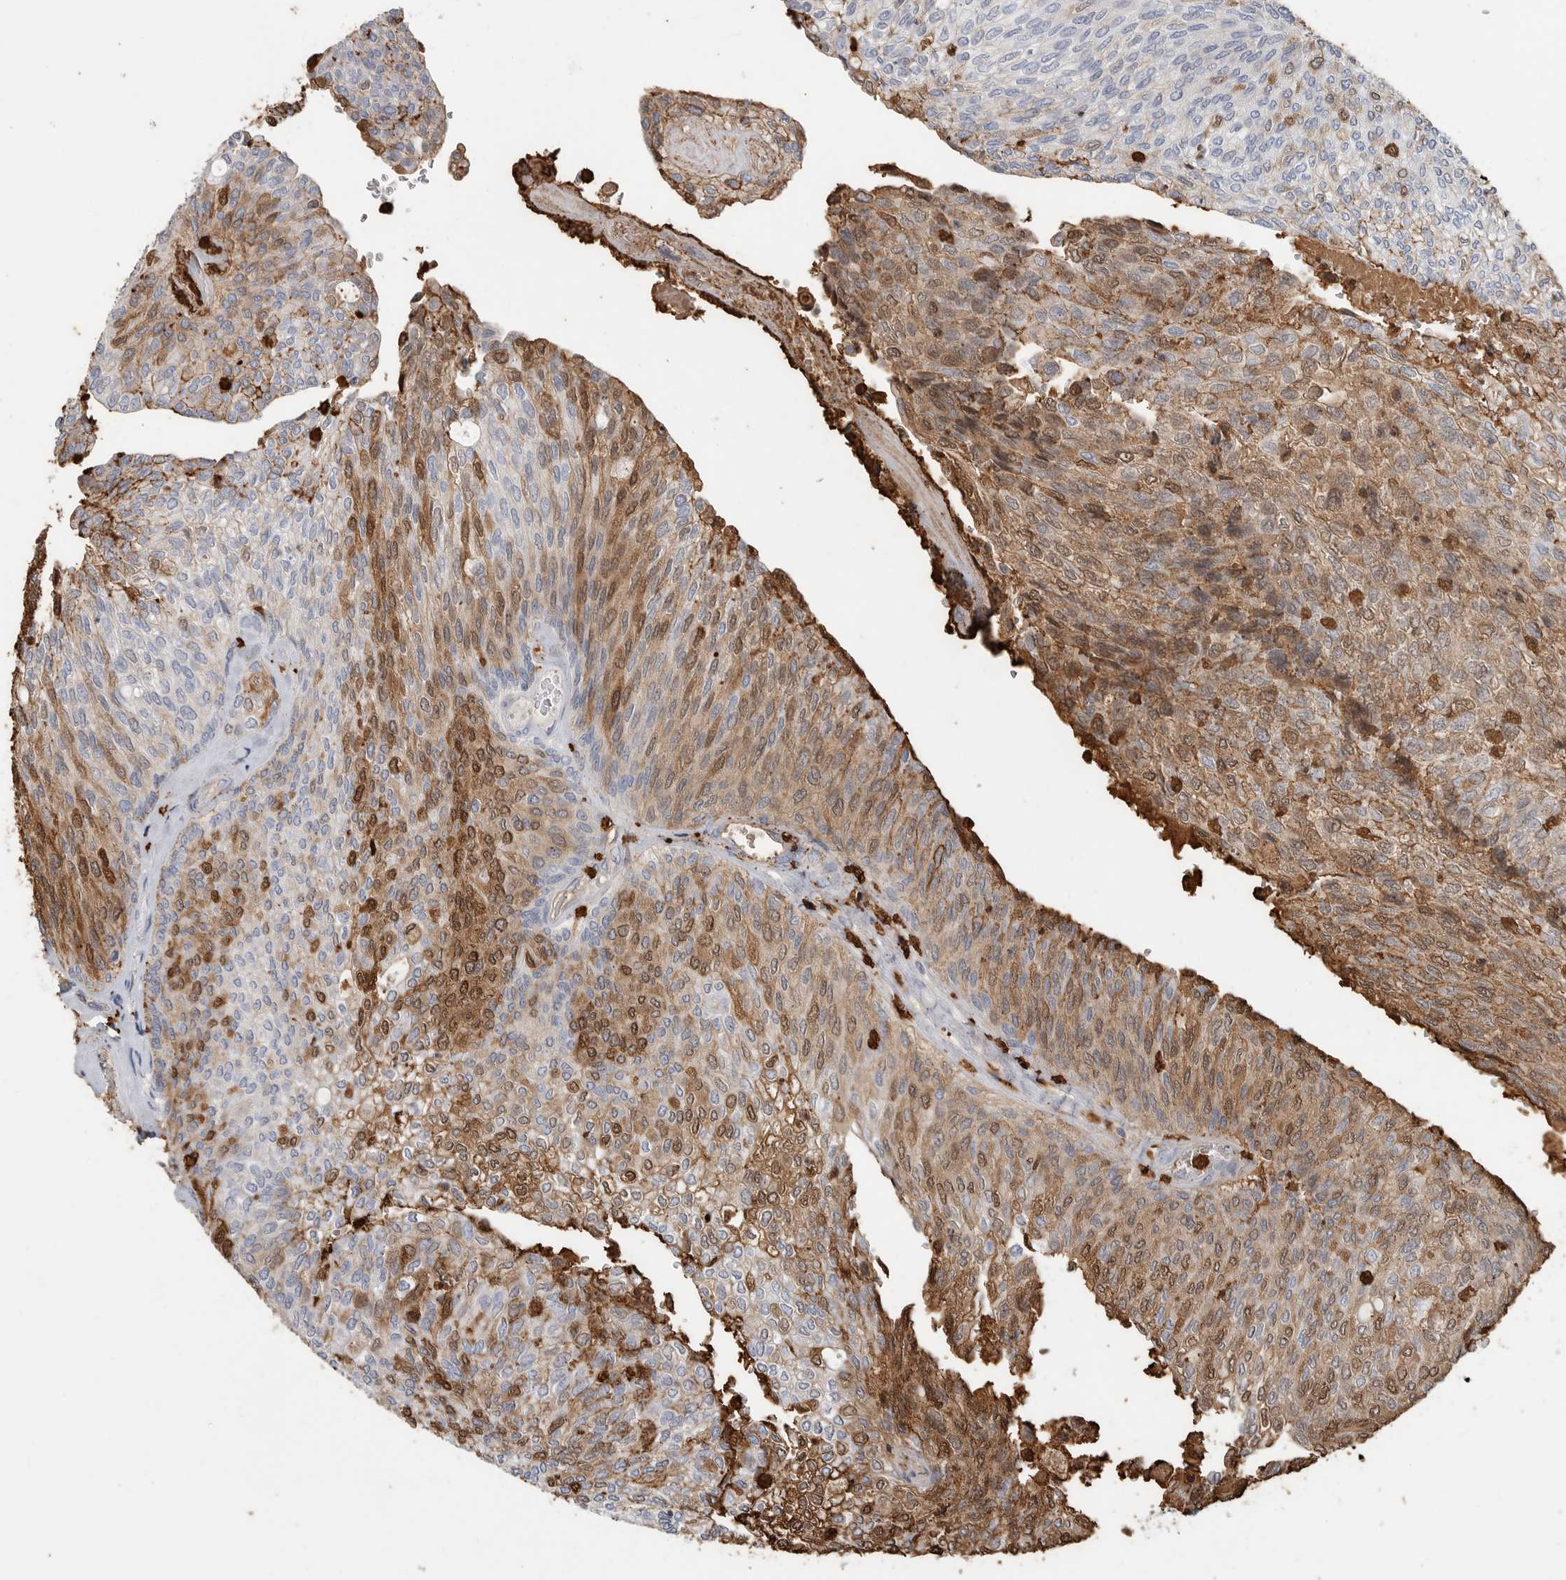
{"staining": {"intensity": "moderate", "quantity": ">75%", "location": "cytoplasmic/membranous,nuclear"}, "tissue": "urothelial cancer", "cell_type": "Tumor cells", "image_type": "cancer", "snomed": [{"axis": "morphology", "description": "Urothelial carcinoma, Low grade"}, {"axis": "topography", "description": "Urinary bladder"}], "caption": "An immunohistochemistry histopathology image of neoplastic tissue is shown. Protein staining in brown shows moderate cytoplasmic/membranous and nuclear positivity in low-grade urothelial carcinoma within tumor cells.", "gene": "CYB561D1", "patient": {"sex": "female", "age": 79}}